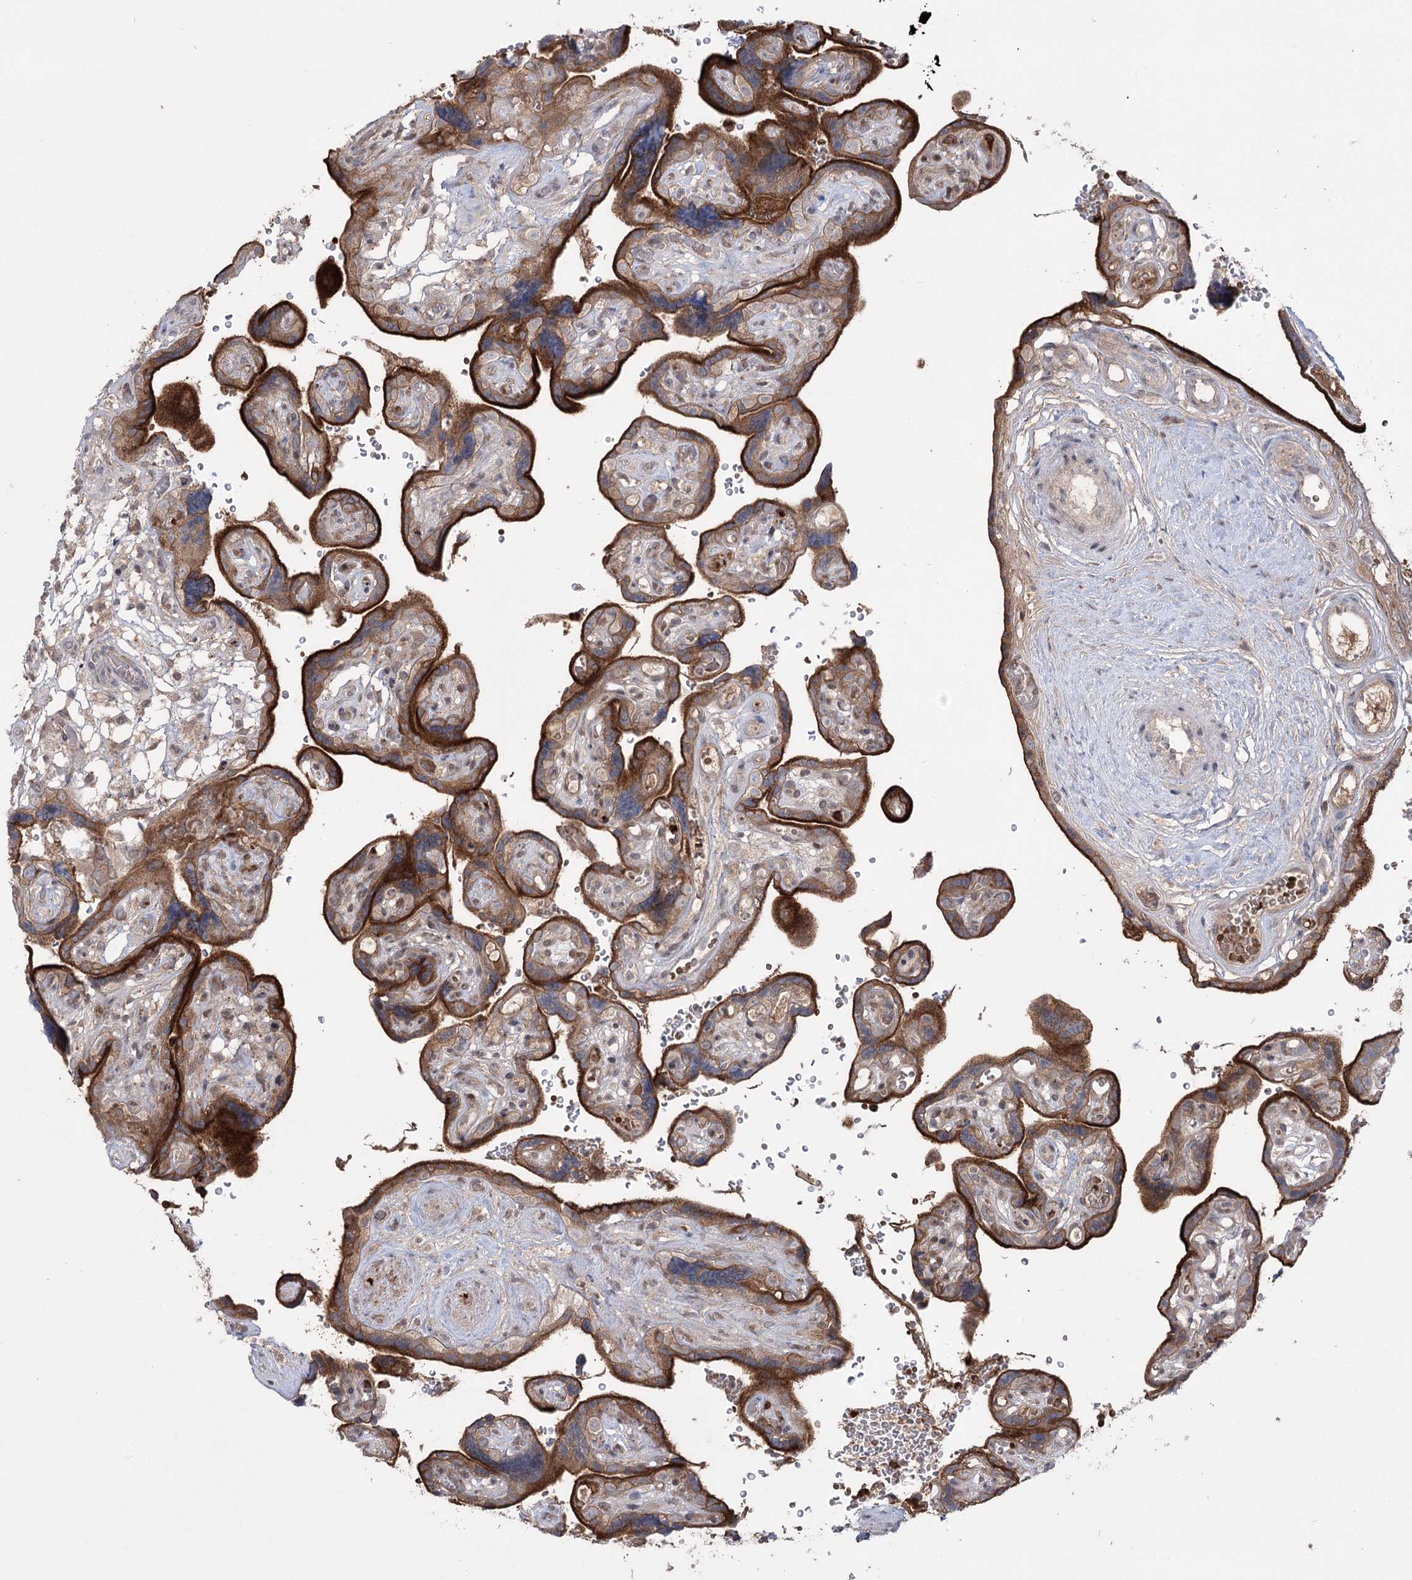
{"staining": {"intensity": "moderate", "quantity": ">75%", "location": "cytoplasmic/membranous"}, "tissue": "placenta", "cell_type": "Decidual cells", "image_type": "normal", "snomed": [{"axis": "morphology", "description": "Normal tissue, NOS"}, {"axis": "topography", "description": "Placenta"}], "caption": "Brown immunohistochemical staining in benign human placenta demonstrates moderate cytoplasmic/membranous staining in about >75% of decidual cells. The staining is performed using DAB brown chromogen to label protein expression. The nuclei are counter-stained blue using hematoxylin.", "gene": "PLEKHA5", "patient": {"sex": "female", "age": 30}}